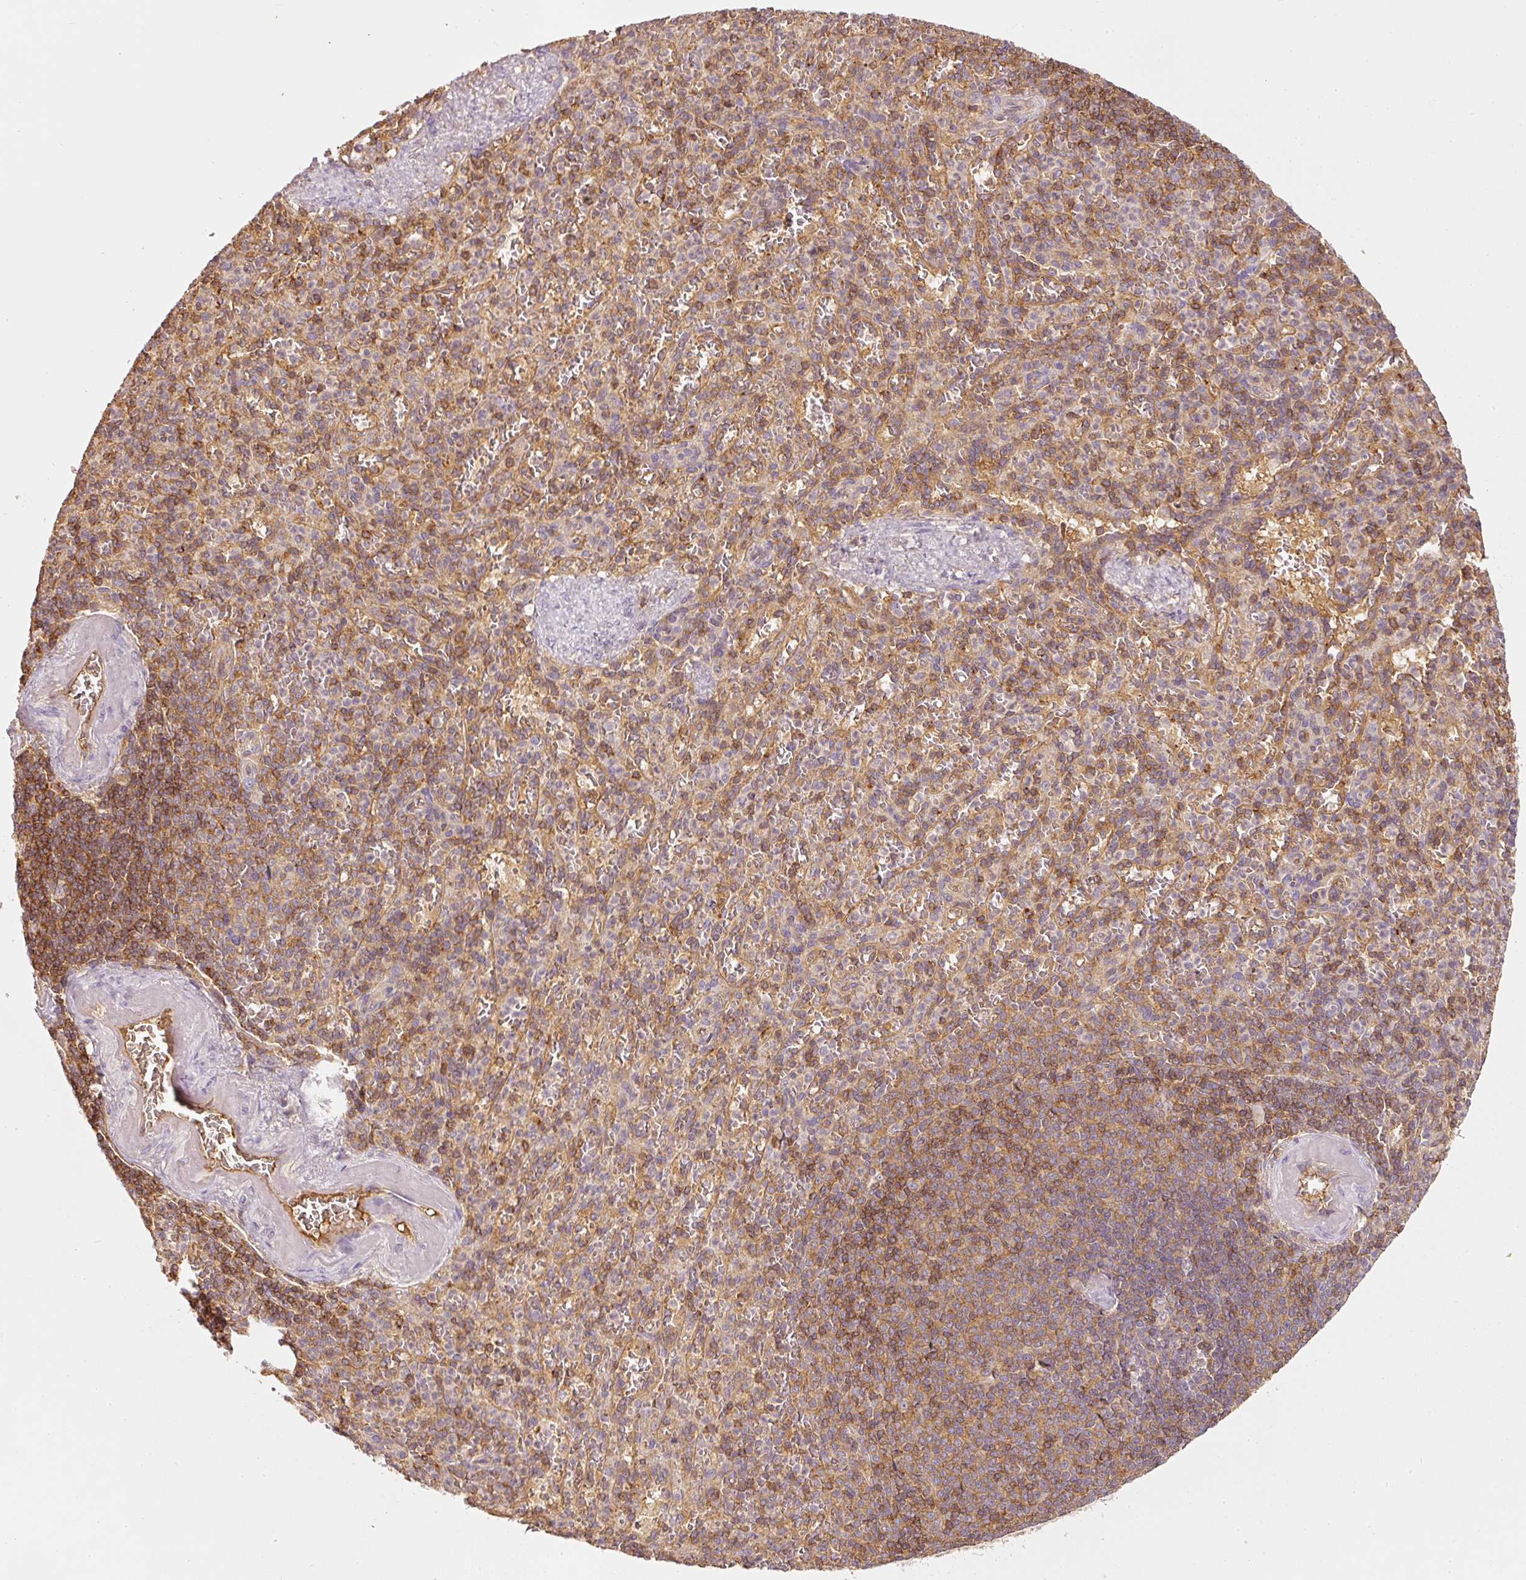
{"staining": {"intensity": "moderate", "quantity": "25%-75%", "location": "cytoplasmic/membranous"}, "tissue": "spleen", "cell_type": "Cells in red pulp", "image_type": "normal", "snomed": [{"axis": "morphology", "description": "Normal tissue, NOS"}, {"axis": "topography", "description": "Spleen"}], "caption": "Immunohistochemistry (IHC) staining of unremarkable spleen, which exhibits medium levels of moderate cytoplasmic/membranous staining in about 25%-75% of cells in red pulp indicating moderate cytoplasmic/membranous protein expression. The staining was performed using DAB (brown) for protein detection and nuclei were counterstained in hematoxylin (blue).", "gene": "EVL", "patient": {"sex": "female", "age": 74}}